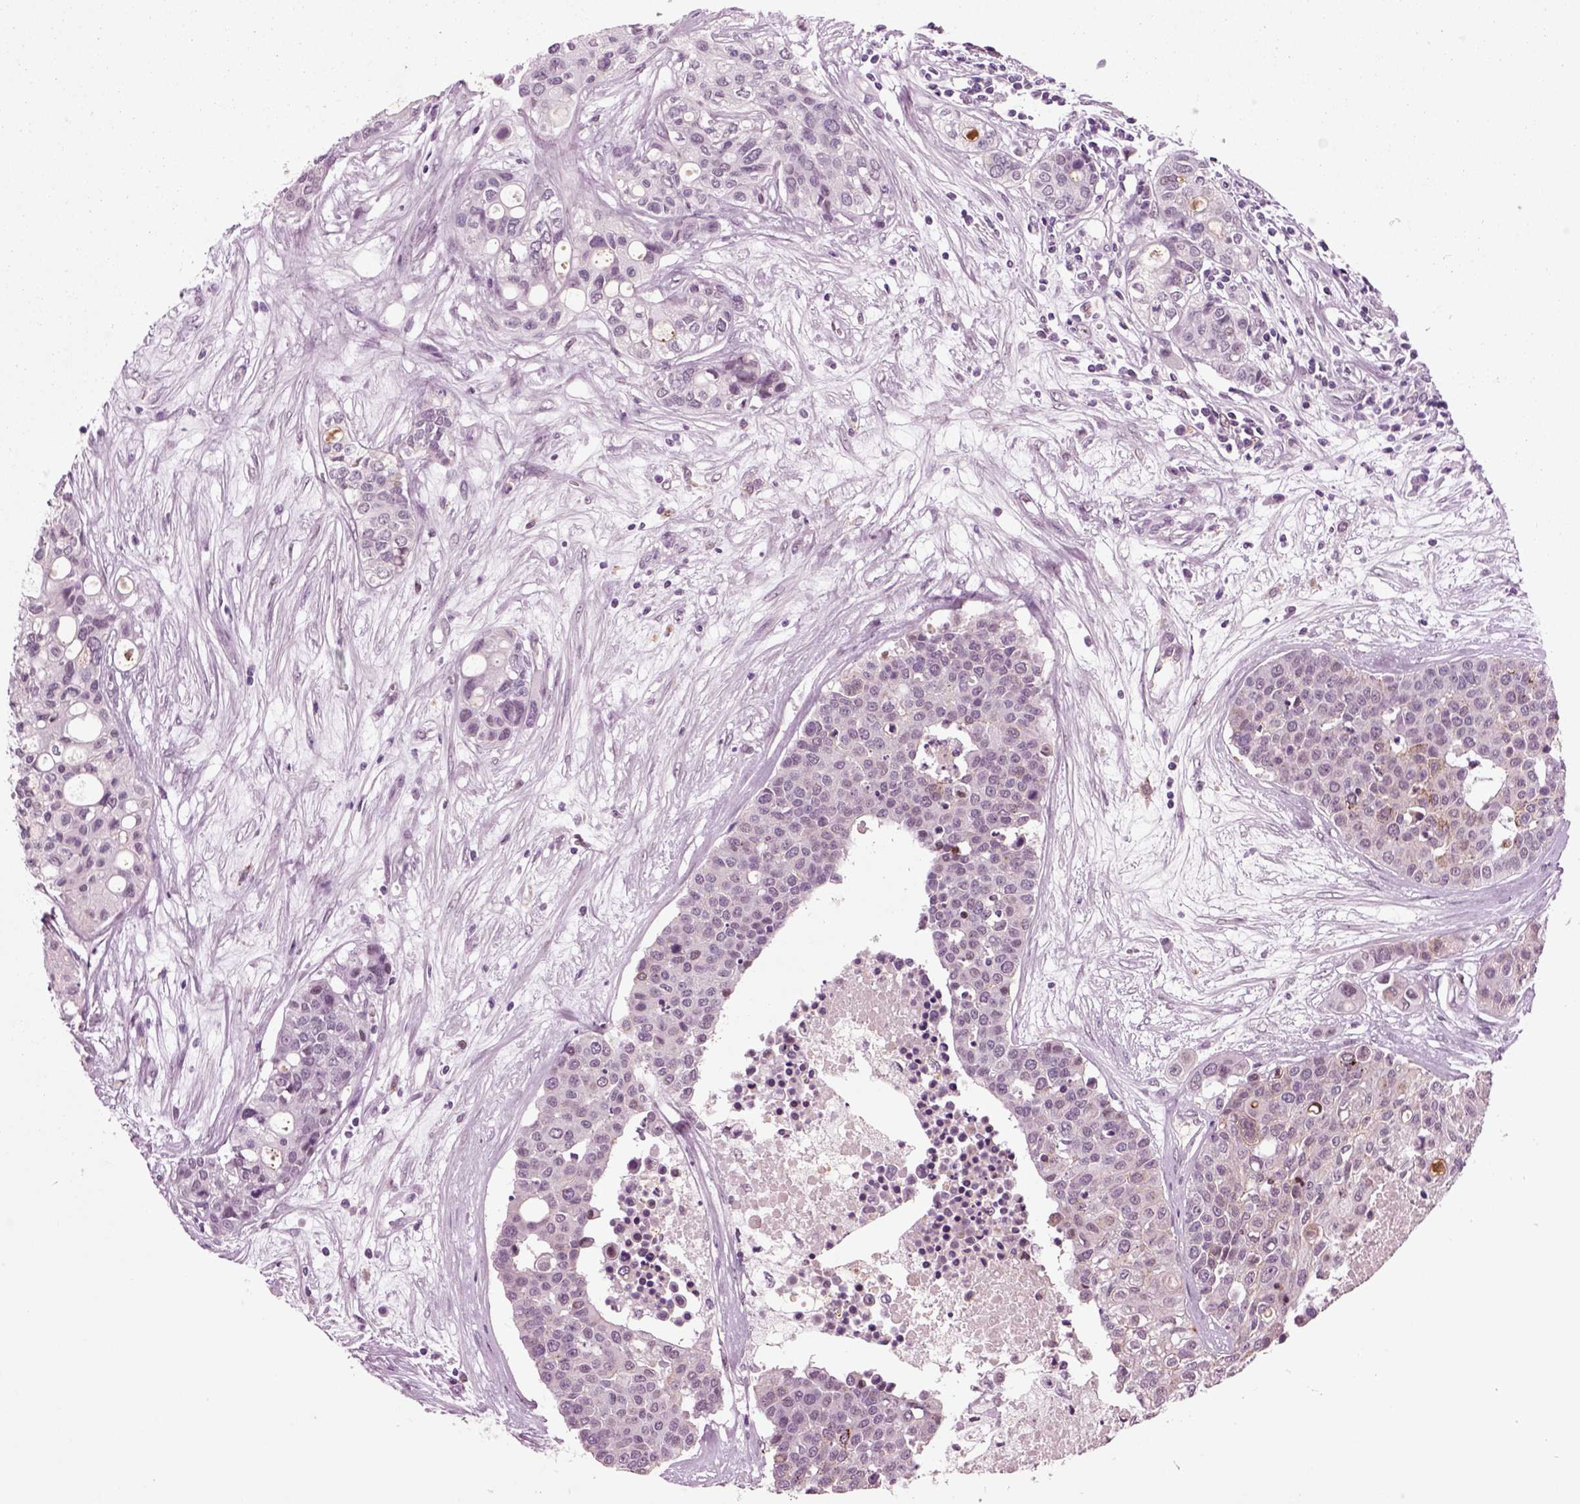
{"staining": {"intensity": "moderate", "quantity": "<25%", "location": "cytoplasmic/membranous"}, "tissue": "carcinoid", "cell_type": "Tumor cells", "image_type": "cancer", "snomed": [{"axis": "morphology", "description": "Carcinoid, malignant, NOS"}, {"axis": "topography", "description": "Colon"}], "caption": "Tumor cells display low levels of moderate cytoplasmic/membranous staining in approximately <25% of cells in carcinoid (malignant).", "gene": "CHGB", "patient": {"sex": "male", "age": 81}}